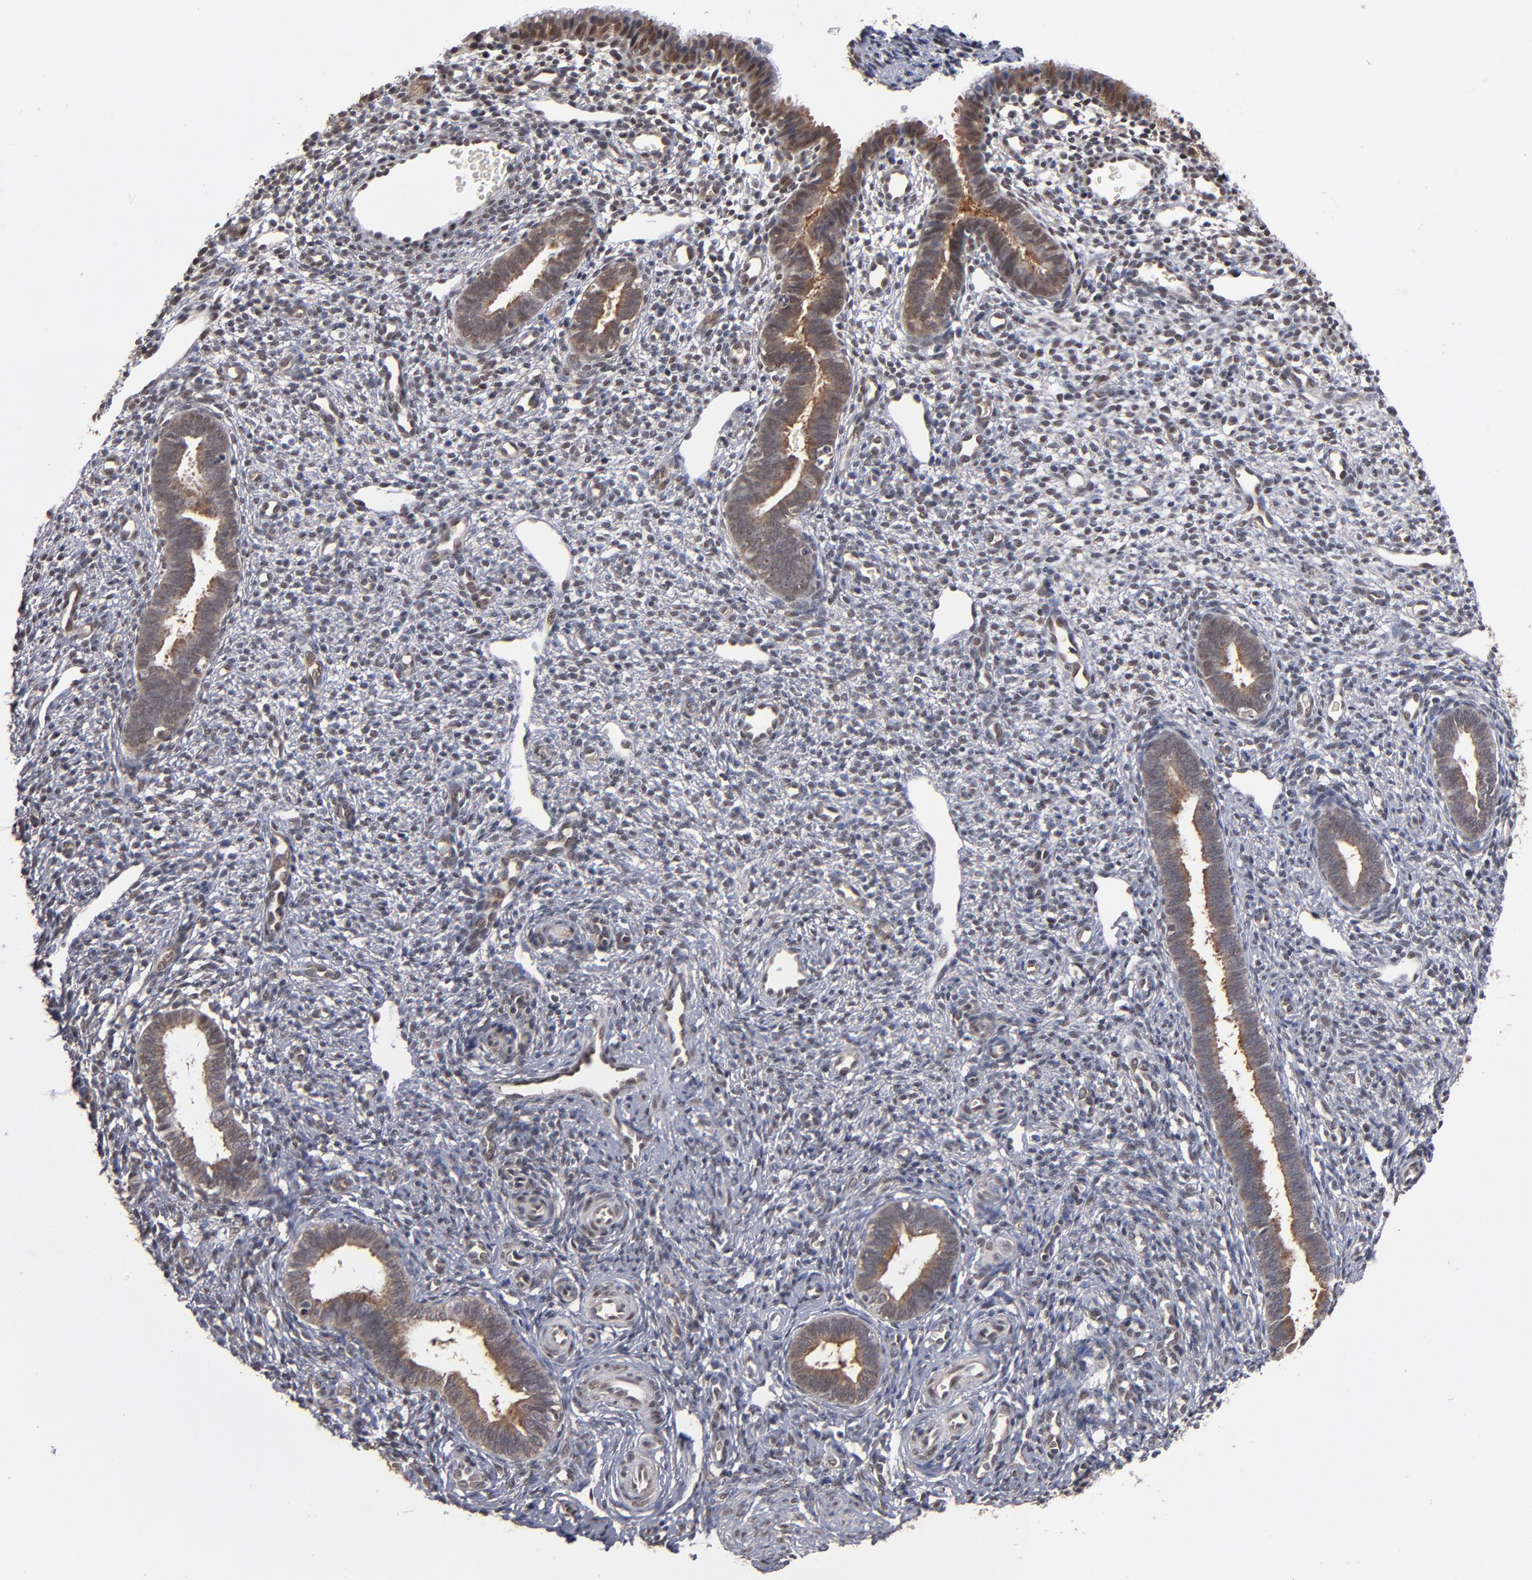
{"staining": {"intensity": "weak", "quantity": ">75%", "location": "nuclear"}, "tissue": "endometrium", "cell_type": "Cells in endometrial stroma", "image_type": "normal", "snomed": [{"axis": "morphology", "description": "Normal tissue, NOS"}, {"axis": "topography", "description": "Endometrium"}], "caption": "IHC image of benign endometrium: endometrium stained using immunohistochemistry (IHC) shows low levels of weak protein expression localized specifically in the nuclear of cells in endometrial stroma, appearing as a nuclear brown color.", "gene": "HUWE1", "patient": {"sex": "female", "age": 27}}